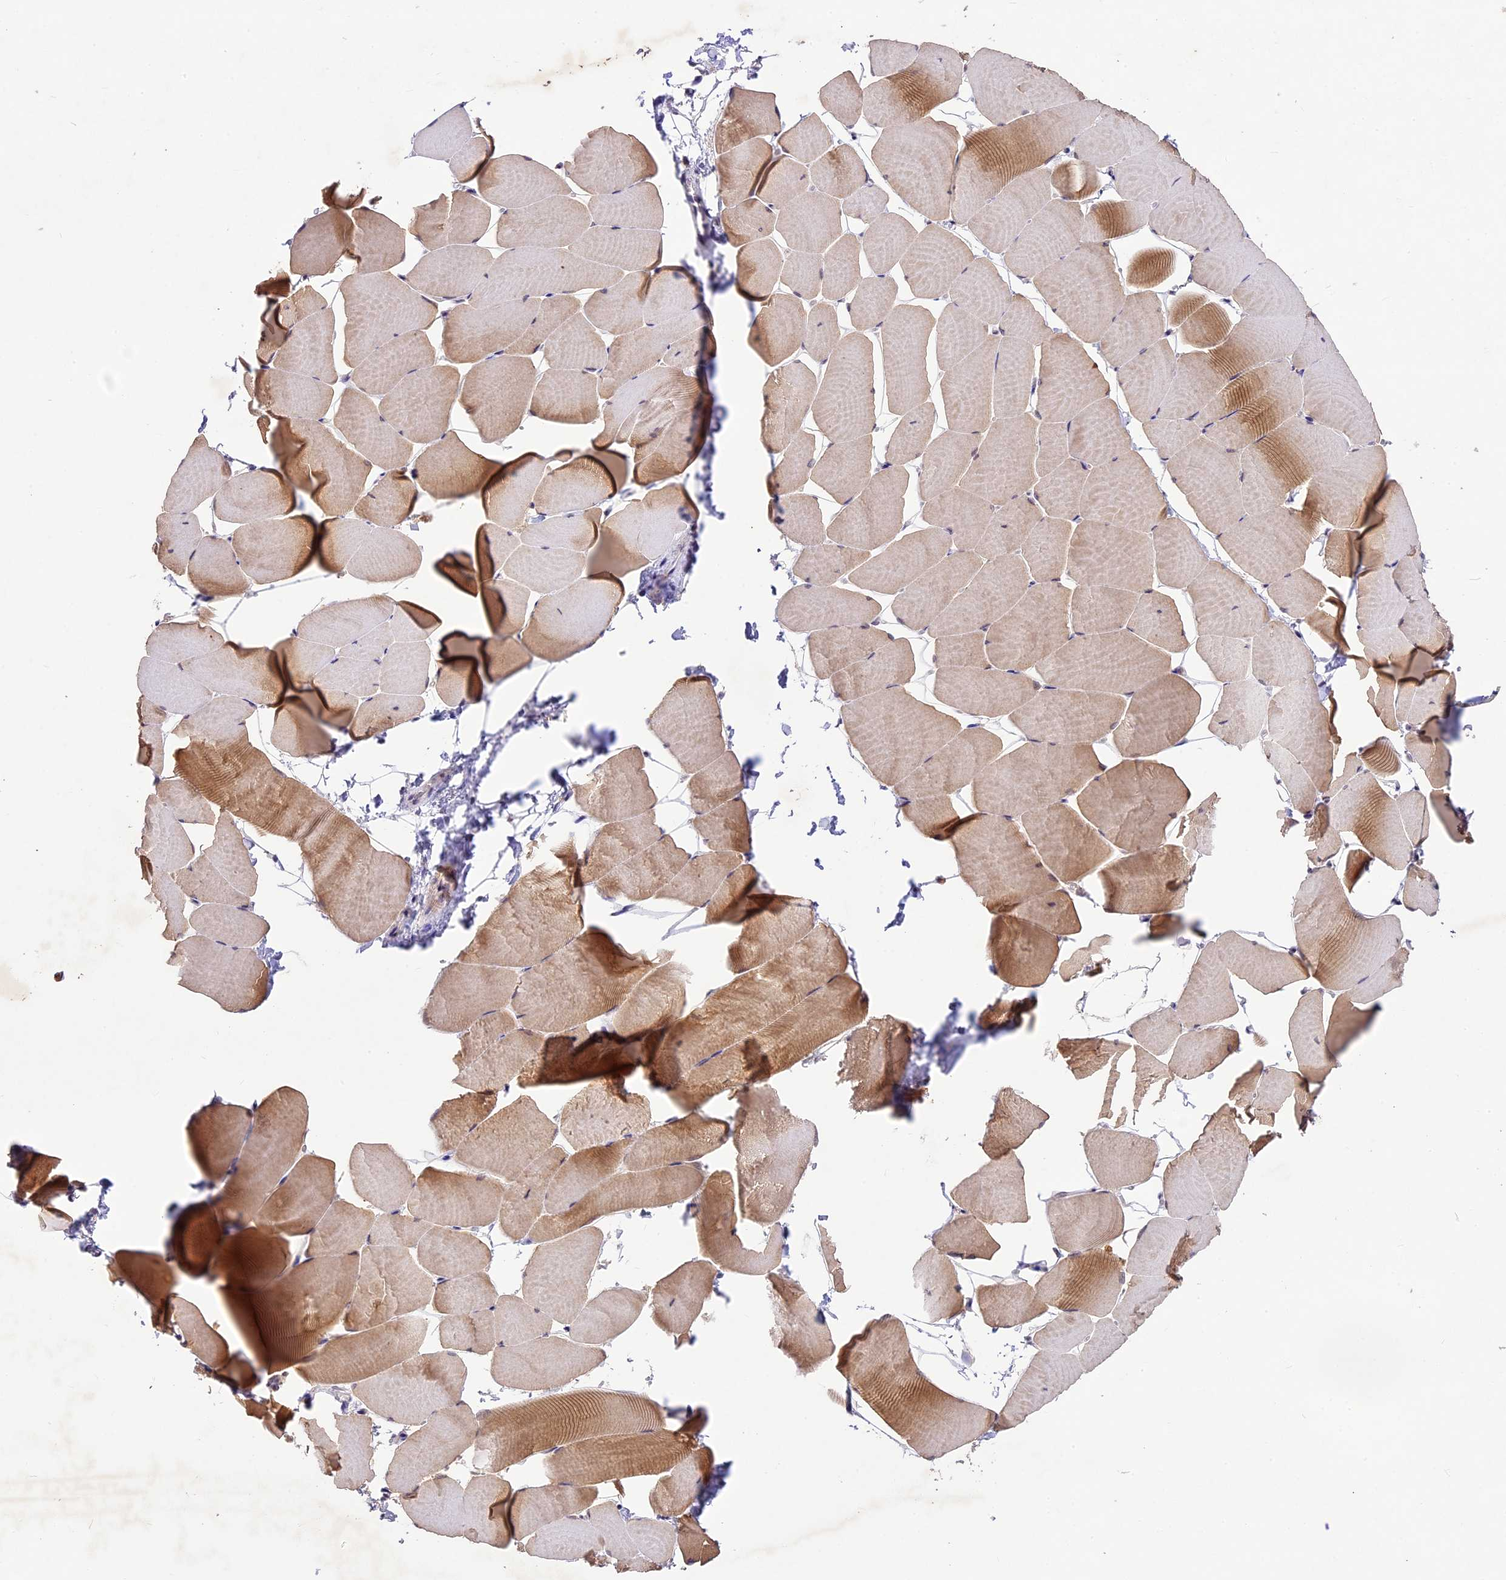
{"staining": {"intensity": "moderate", "quantity": "25%-75%", "location": "cytoplasmic/membranous"}, "tissue": "skeletal muscle", "cell_type": "Myocytes", "image_type": "normal", "snomed": [{"axis": "morphology", "description": "Normal tissue, NOS"}, {"axis": "topography", "description": "Skeletal muscle"}], "caption": "Immunohistochemical staining of normal human skeletal muscle reveals 25%-75% levels of moderate cytoplasmic/membranous protein expression in approximately 25%-75% of myocytes.", "gene": "ATP10A", "patient": {"sex": "male", "age": 25}}